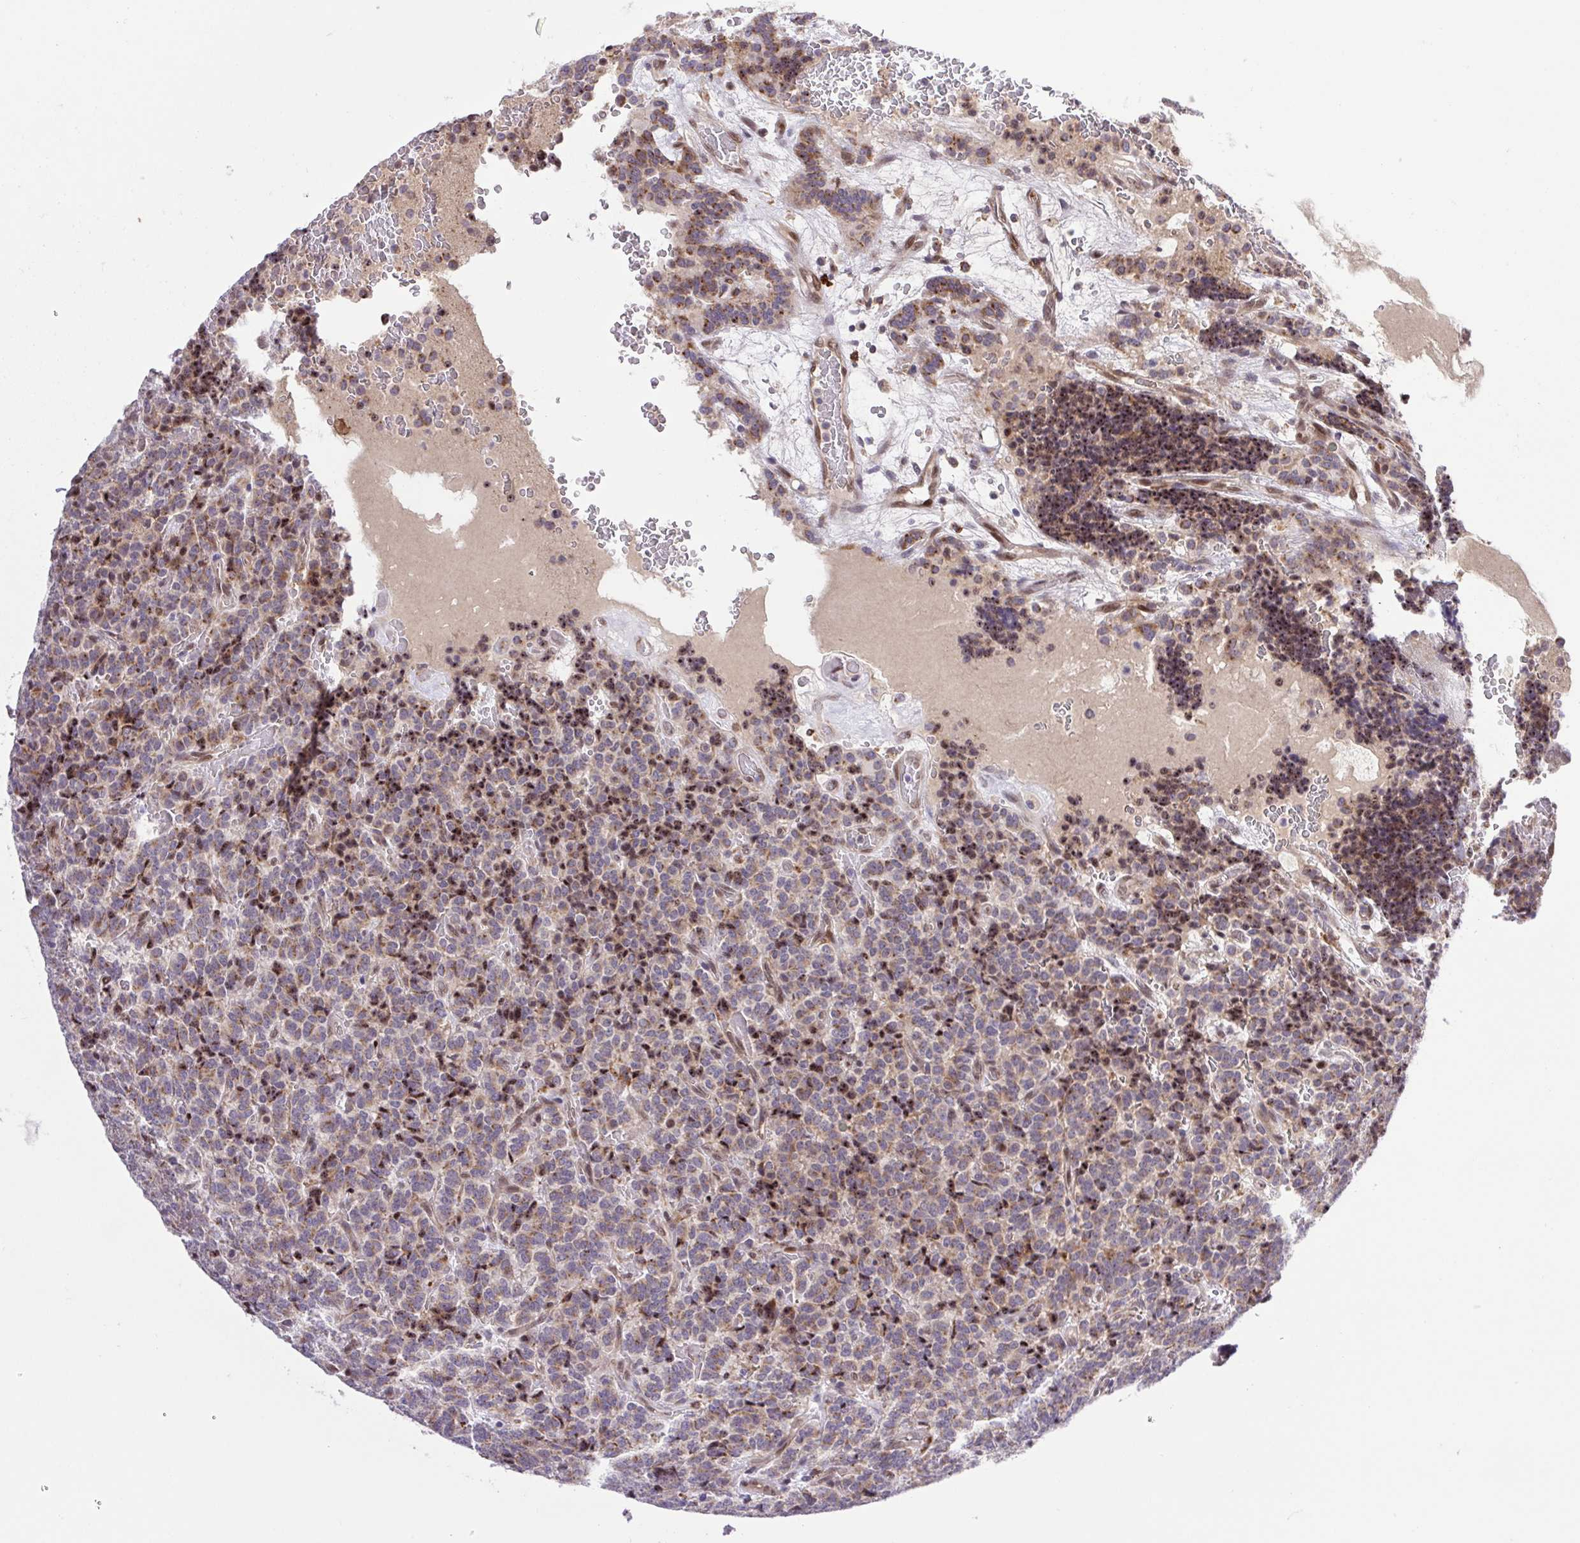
{"staining": {"intensity": "weak", "quantity": ">75%", "location": "cytoplasmic/membranous"}, "tissue": "carcinoid", "cell_type": "Tumor cells", "image_type": "cancer", "snomed": [{"axis": "morphology", "description": "Carcinoid, malignant, NOS"}, {"axis": "topography", "description": "Pancreas"}], "caption": "IHC image of malignant carcinoid stained for a protein (brown), which displays low levels of weak cytoplasmic/membranous staining in approximately >75% of tumor cells.", "gene": "ERG", "patient": {"sex": "male", "age": 36}}